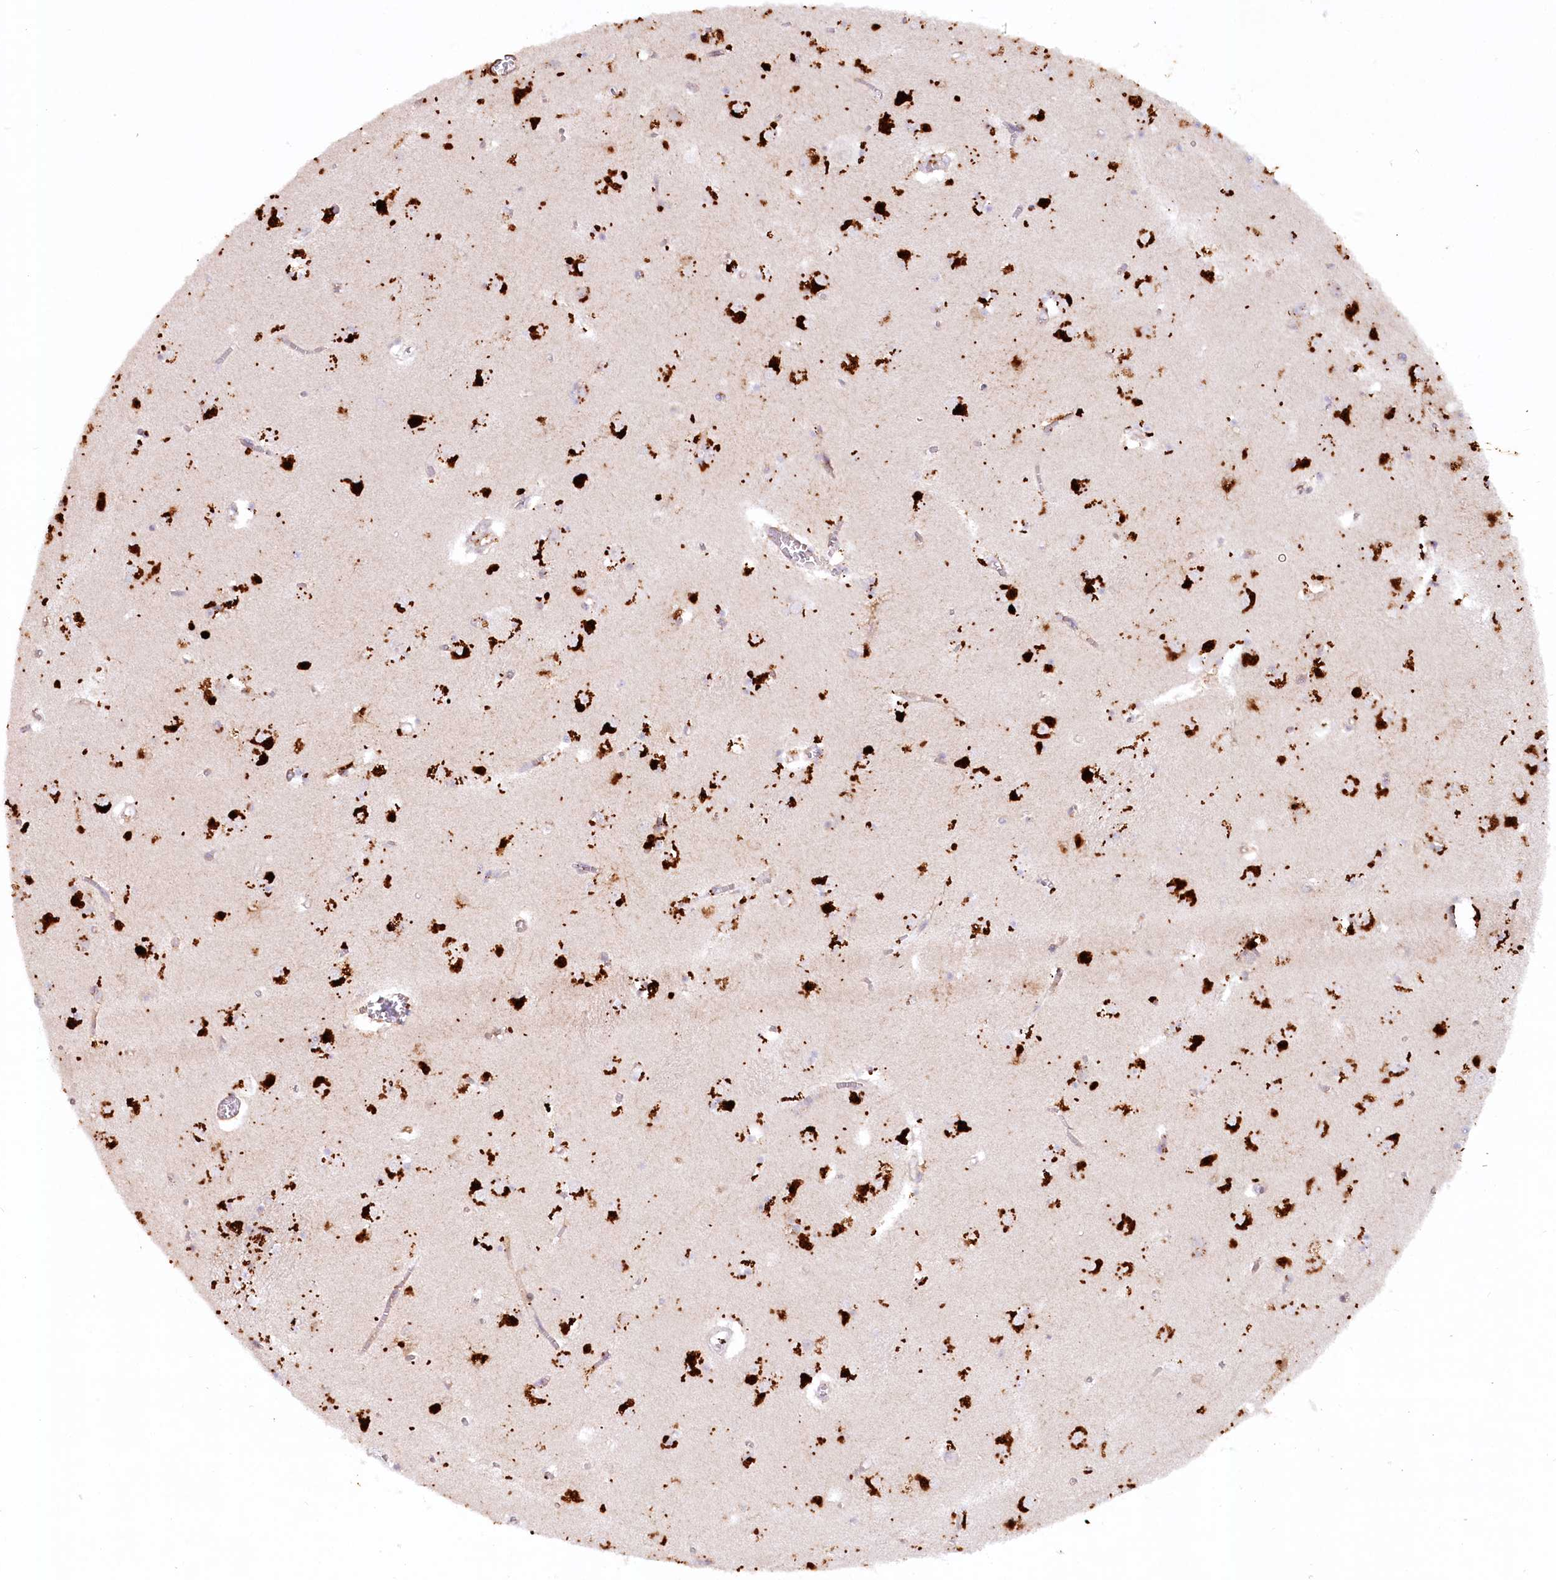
{"staining": {"intensity": "negative", "quantity": "none", "location": "none"}, "tissue": "caudate", "cell_type": "Glial cells", "image_type": "normal", "snomed": [{"axis": "morphology", "description": "Normal tissue, NOS"}, {"axis": "topography", "description": "Lateral ventricle wall"}], "caption": "Benign caudate was stained to show a protein in brown. There is no significant positivity in glial cells. (DAB immunohistochemistry, high magnification).", "gene": "PSAPL1", "patient": {"sex": "male", "age": 70}}